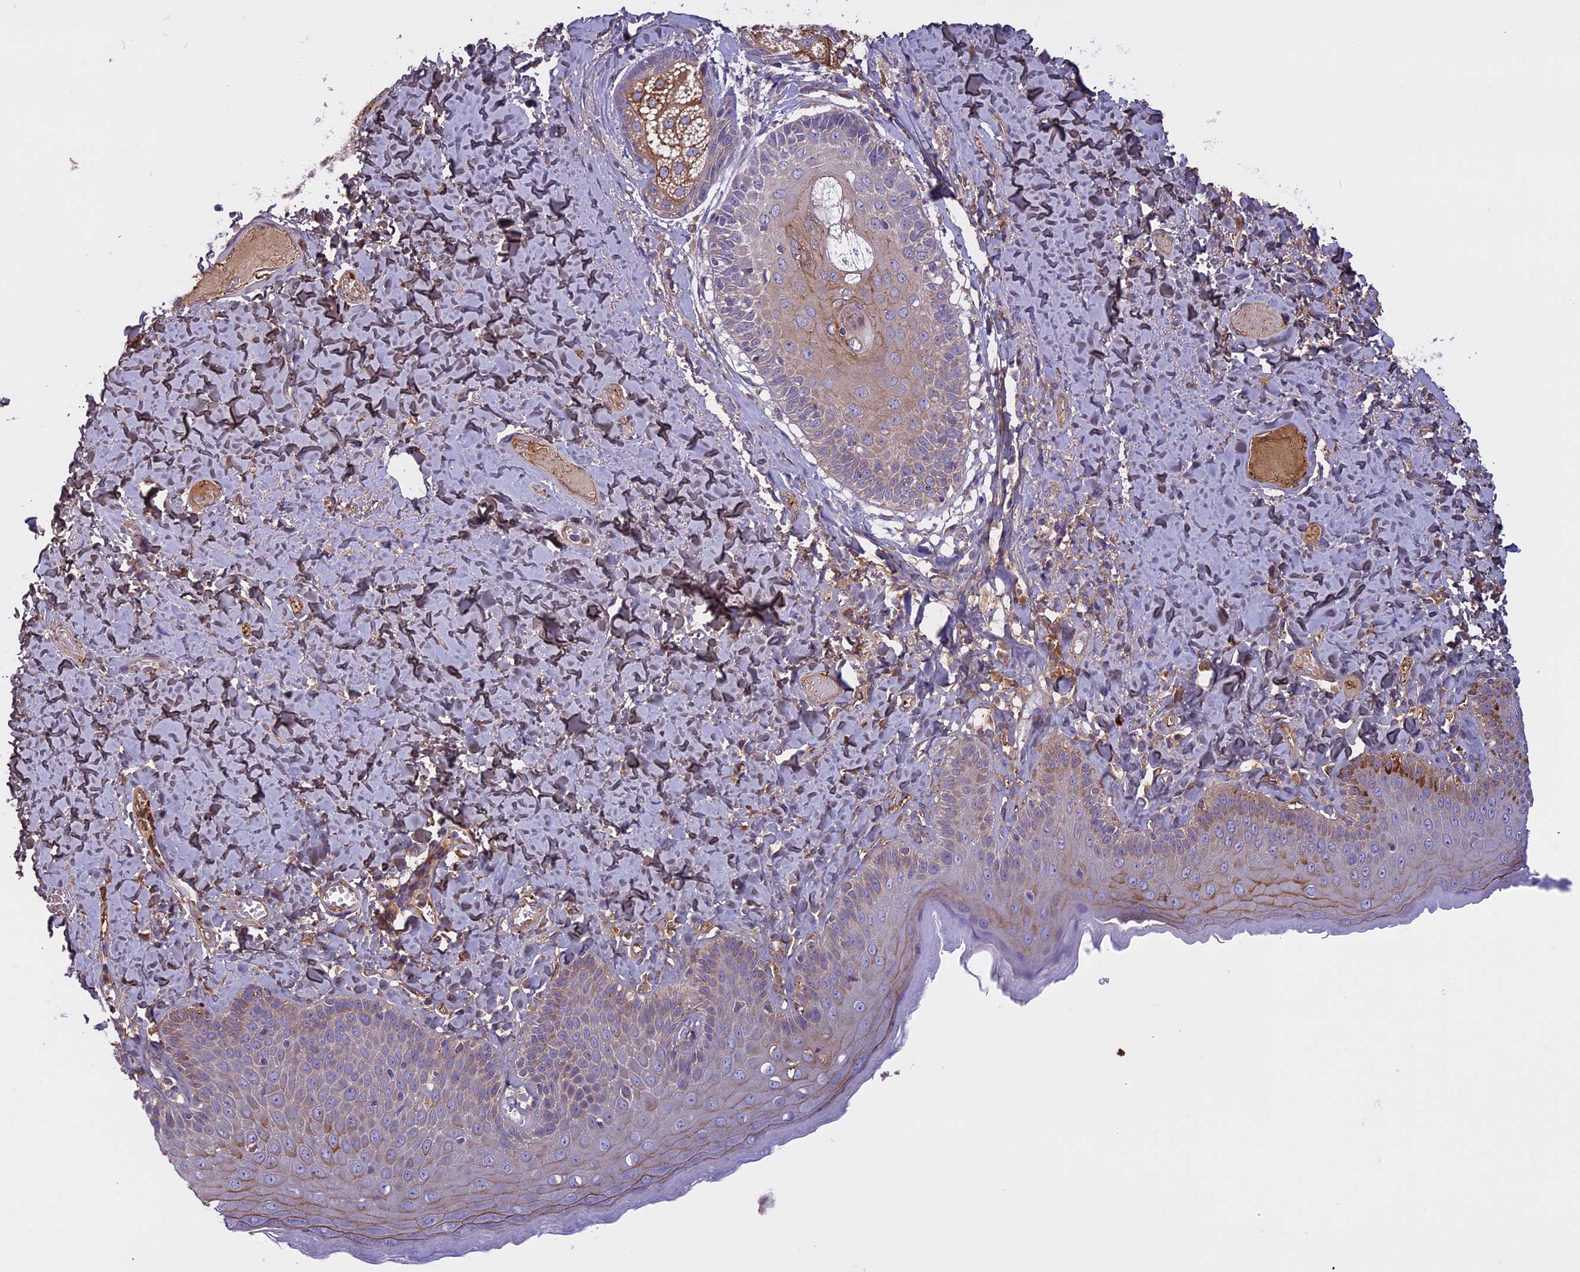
{"staining": {"intensity": "moderate", "quantity": "<25%", "location": "cytoplasmic/membranous"}, "tissue": "skin", "cell_type": "Epidermal cells", "image_type": "normal", "snomed": [{"axis": "morphology", "description": "Normal tissue, NOS"}, {"axis": "topography", "description": "Anal"}], "caption": "Immunohistochemistry (IHC) staining of unremarkable skin, which displays low levels of moderate cytoplasmic/membranous staining in approximately <25% of epidermal cells indicating moderate cytoplasmic/membranous protein positivity. The staining was performed using DAB (3,3'-diaminobenzidine) (brown) for protein detection and nuclei were counterstained in hematoxylin (blue).", "gene": "DCTN5", "patient": {"sex": "male", "age": 69}}